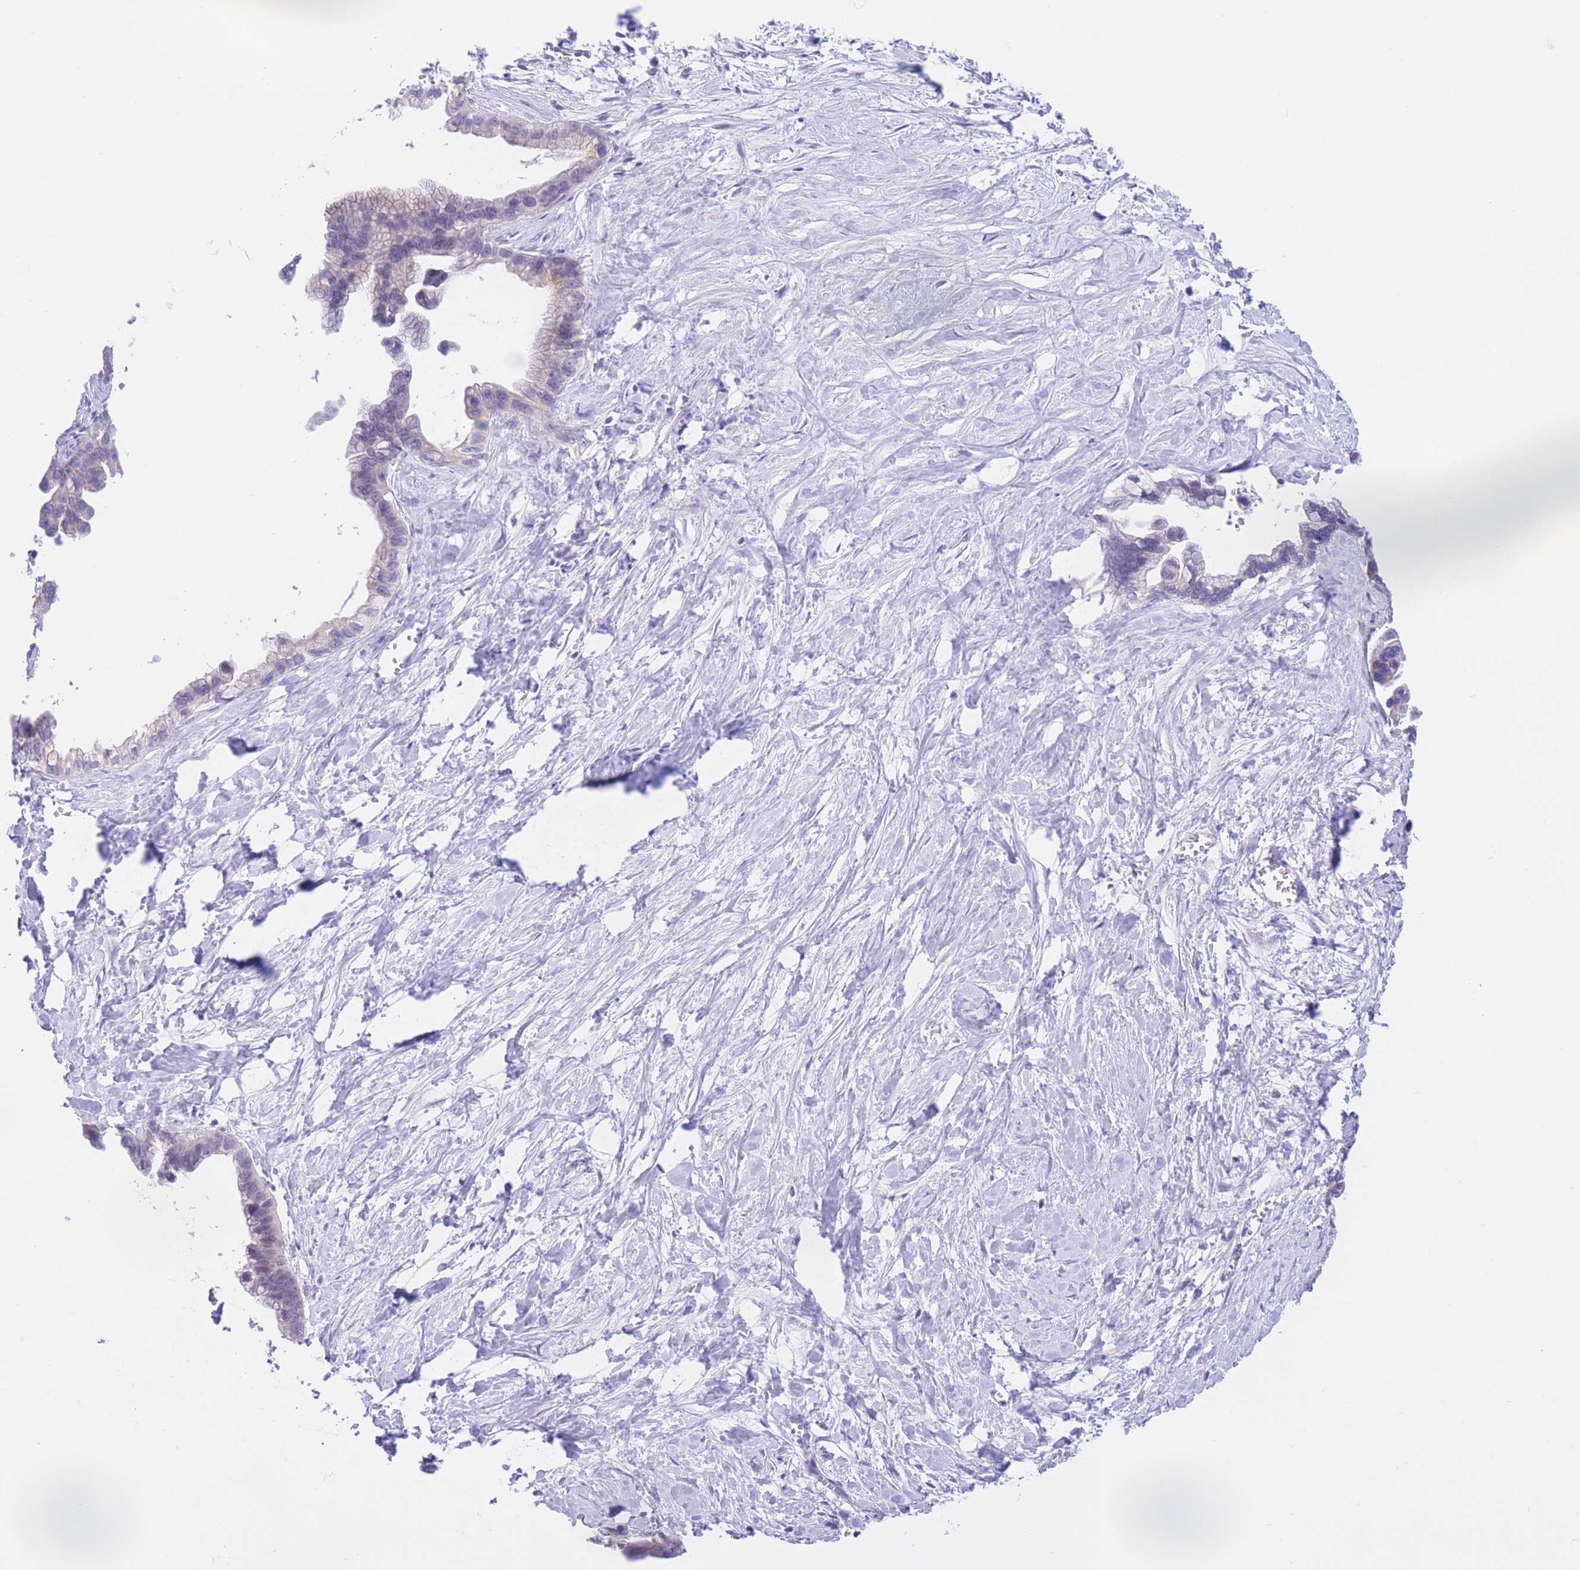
{"staining": {"intensity": "negative", "quantity": "none", "location": "none"}, "tissue": "pancreatic cancer", "cell_type": "Tumor cells", "image_type": "cancer", "snomed": [{"axis": "morphology", "description": "Adenocarcinoma, NOS"}, {"axis": "topography", "description": "Pancreas"}], "caption": "High power microscopy image of an immunohistochemistry photomicrograph of pancreatic cancer (adenocarcinoma), revealing no significant staining in tumor cells. (Brightfield microscopy of DAB (3,3'-diaminobenzidine) IHC at high magnification).", "gene": "RPL39L", "patient": {"sex": "male", "age": 61}}